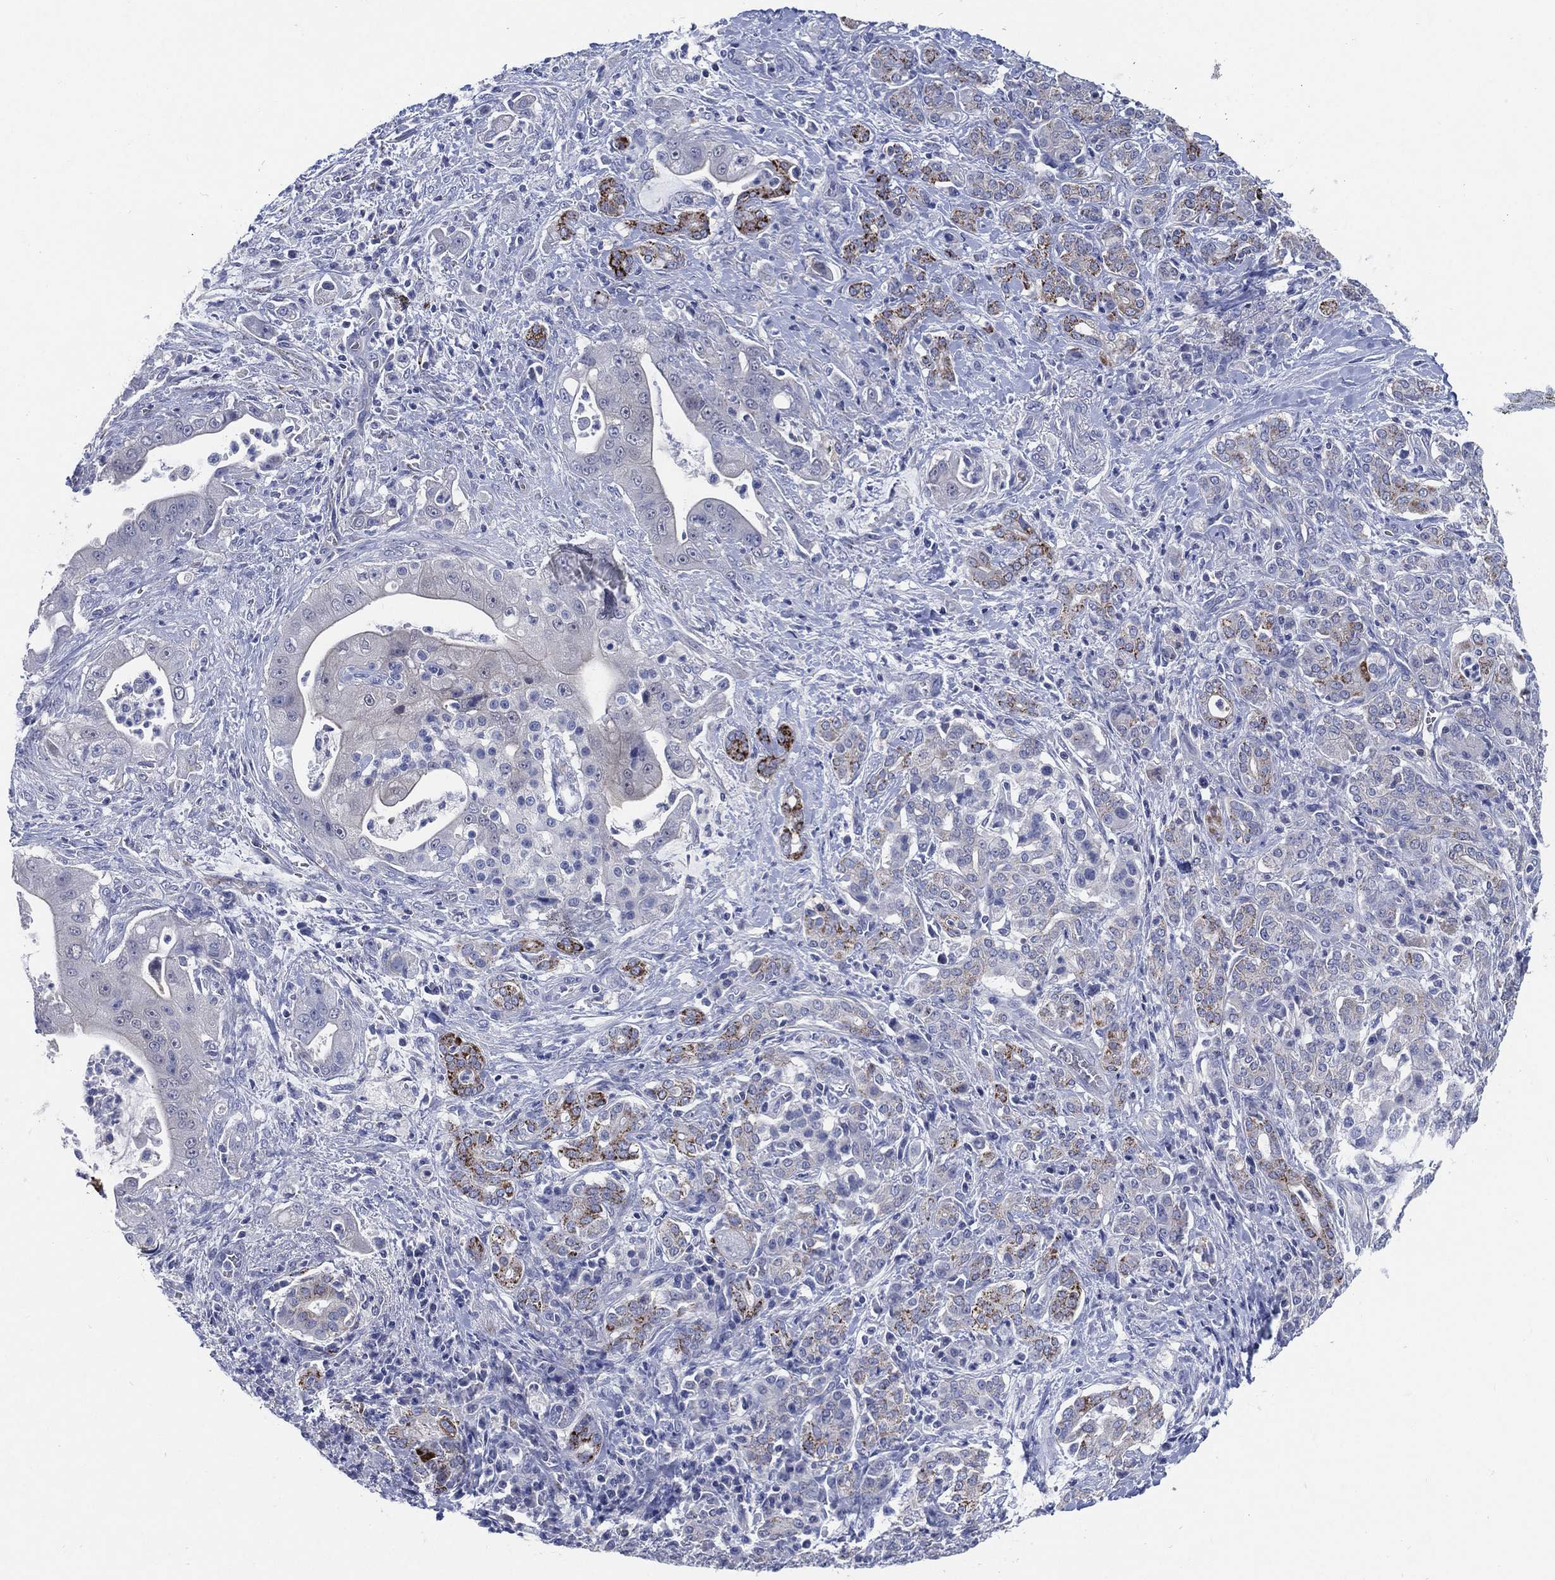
{"staining": {"intensity": "negative", "quantity": "none", "location": "none"}, "tissue": "pancreatic cancer", "cell_type": "Tumor cells", "image_type": "cancer", "snomed": [{"axis": "morphology", "description": "Normal tissue, NOS"}, {"axis": "morphology", "description": "Inflammation, NOS"}, {"axis": "morphology", "description": "Adenocarcinoma, NOS"}, {"axis": "topography", "description": "Pancreas"}], "caption": "A micrograph of pancreatic cancer stained for a protein exhibits no brown staining in tumor cells.", "gene": "C5orf46", "patient": {"sex": "male", "age": 57}}